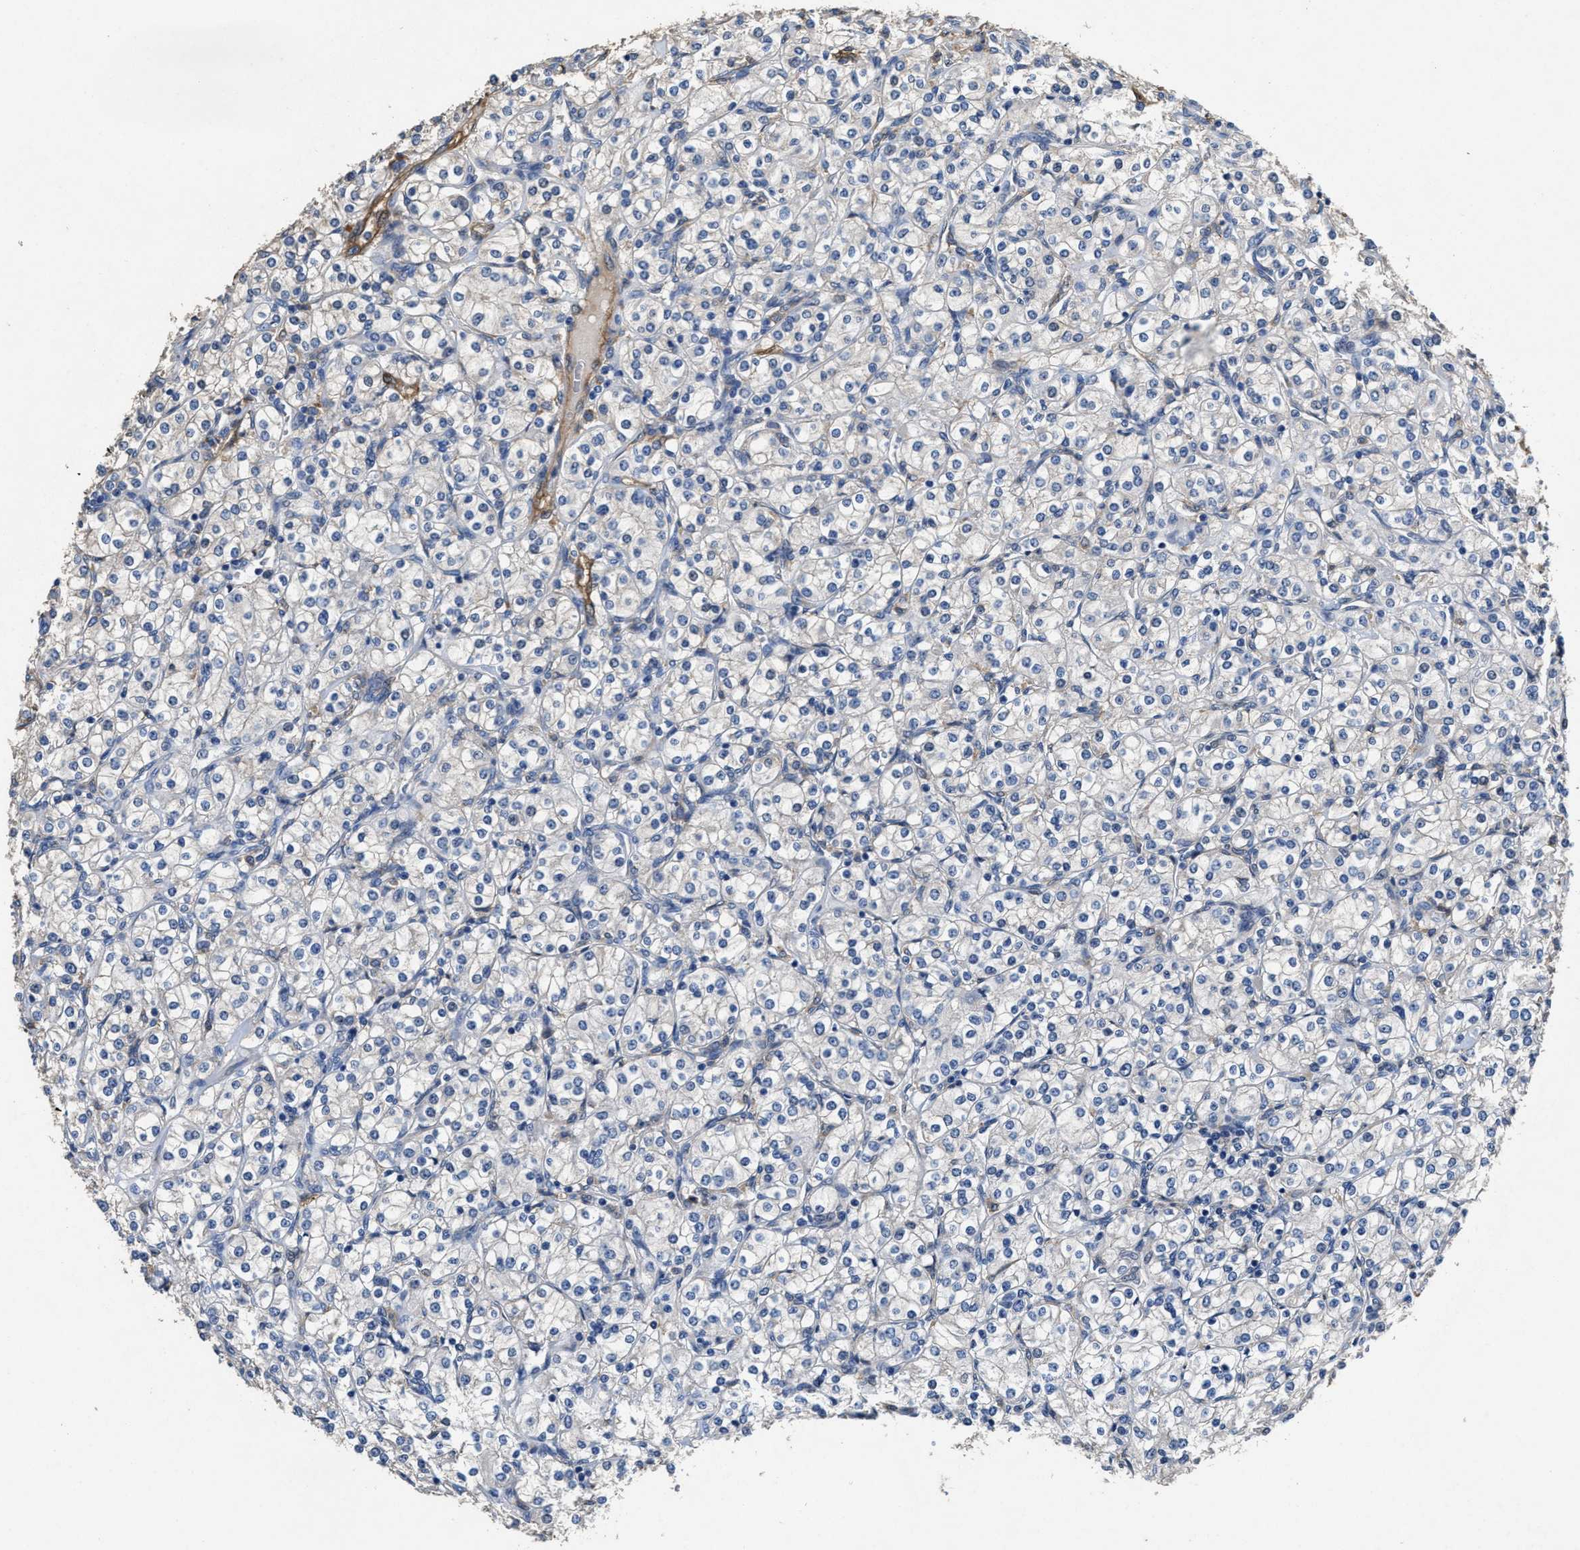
{"staining": {"intensity": "negative", "quantity": "none", "location": "none"}, "tissue": "renal cancer", "cell_type": "Tumor cells", "image_type": "cancer", "snomed": [{"axis": "morphology", "description": "Adenocarcinoma, NOS"}, {"axis": "topography", "description": "Kidney"}], "caption": "Immunohistochemistry (IHC) of human renal adenocarcinoma exhibits no positivity in tumor cells.", "gene": "PEG10", "patient": {"sex": "male", "age": 77}}